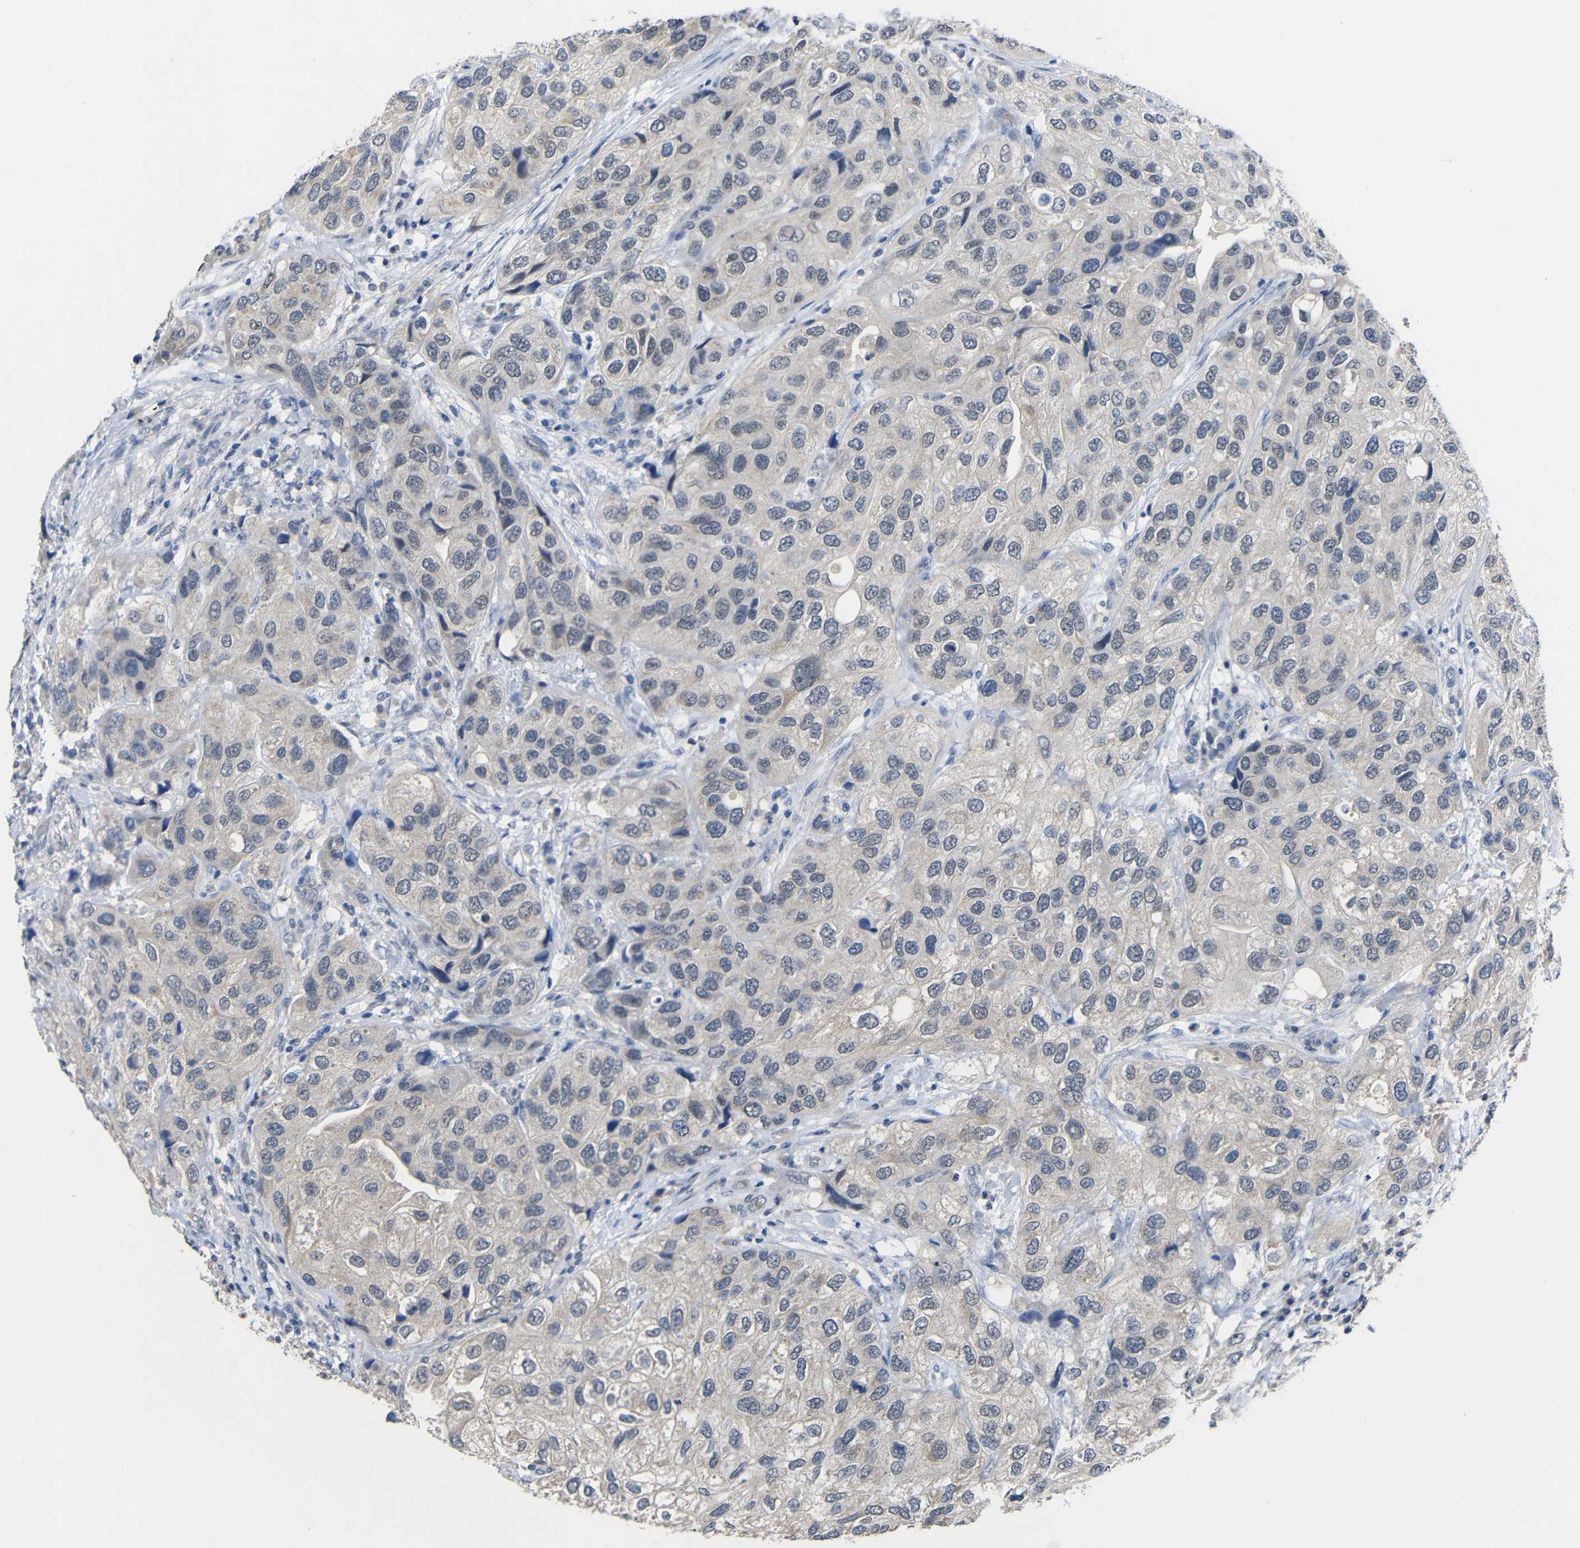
{"staining": {"intensity": "weak", "quantity": "<25%", "location": "cytoplasmic/membranous"}, "tissue": "urothelial cancer", "cell_type": "Tumor cells", "image_type": "cancer", "snomed": [{"axis": "morphology", "description": "Urothelial carcinoma, High grade"}, {"axis": "topography", "description": "Urinary bladder"}], "caption": "Protein analysis of high-grade urothelial carcinoma demonstrates no significant staining in tumor cells.", "gene": "HNF1A", "patient": {"sex": "female", "age": 64}}